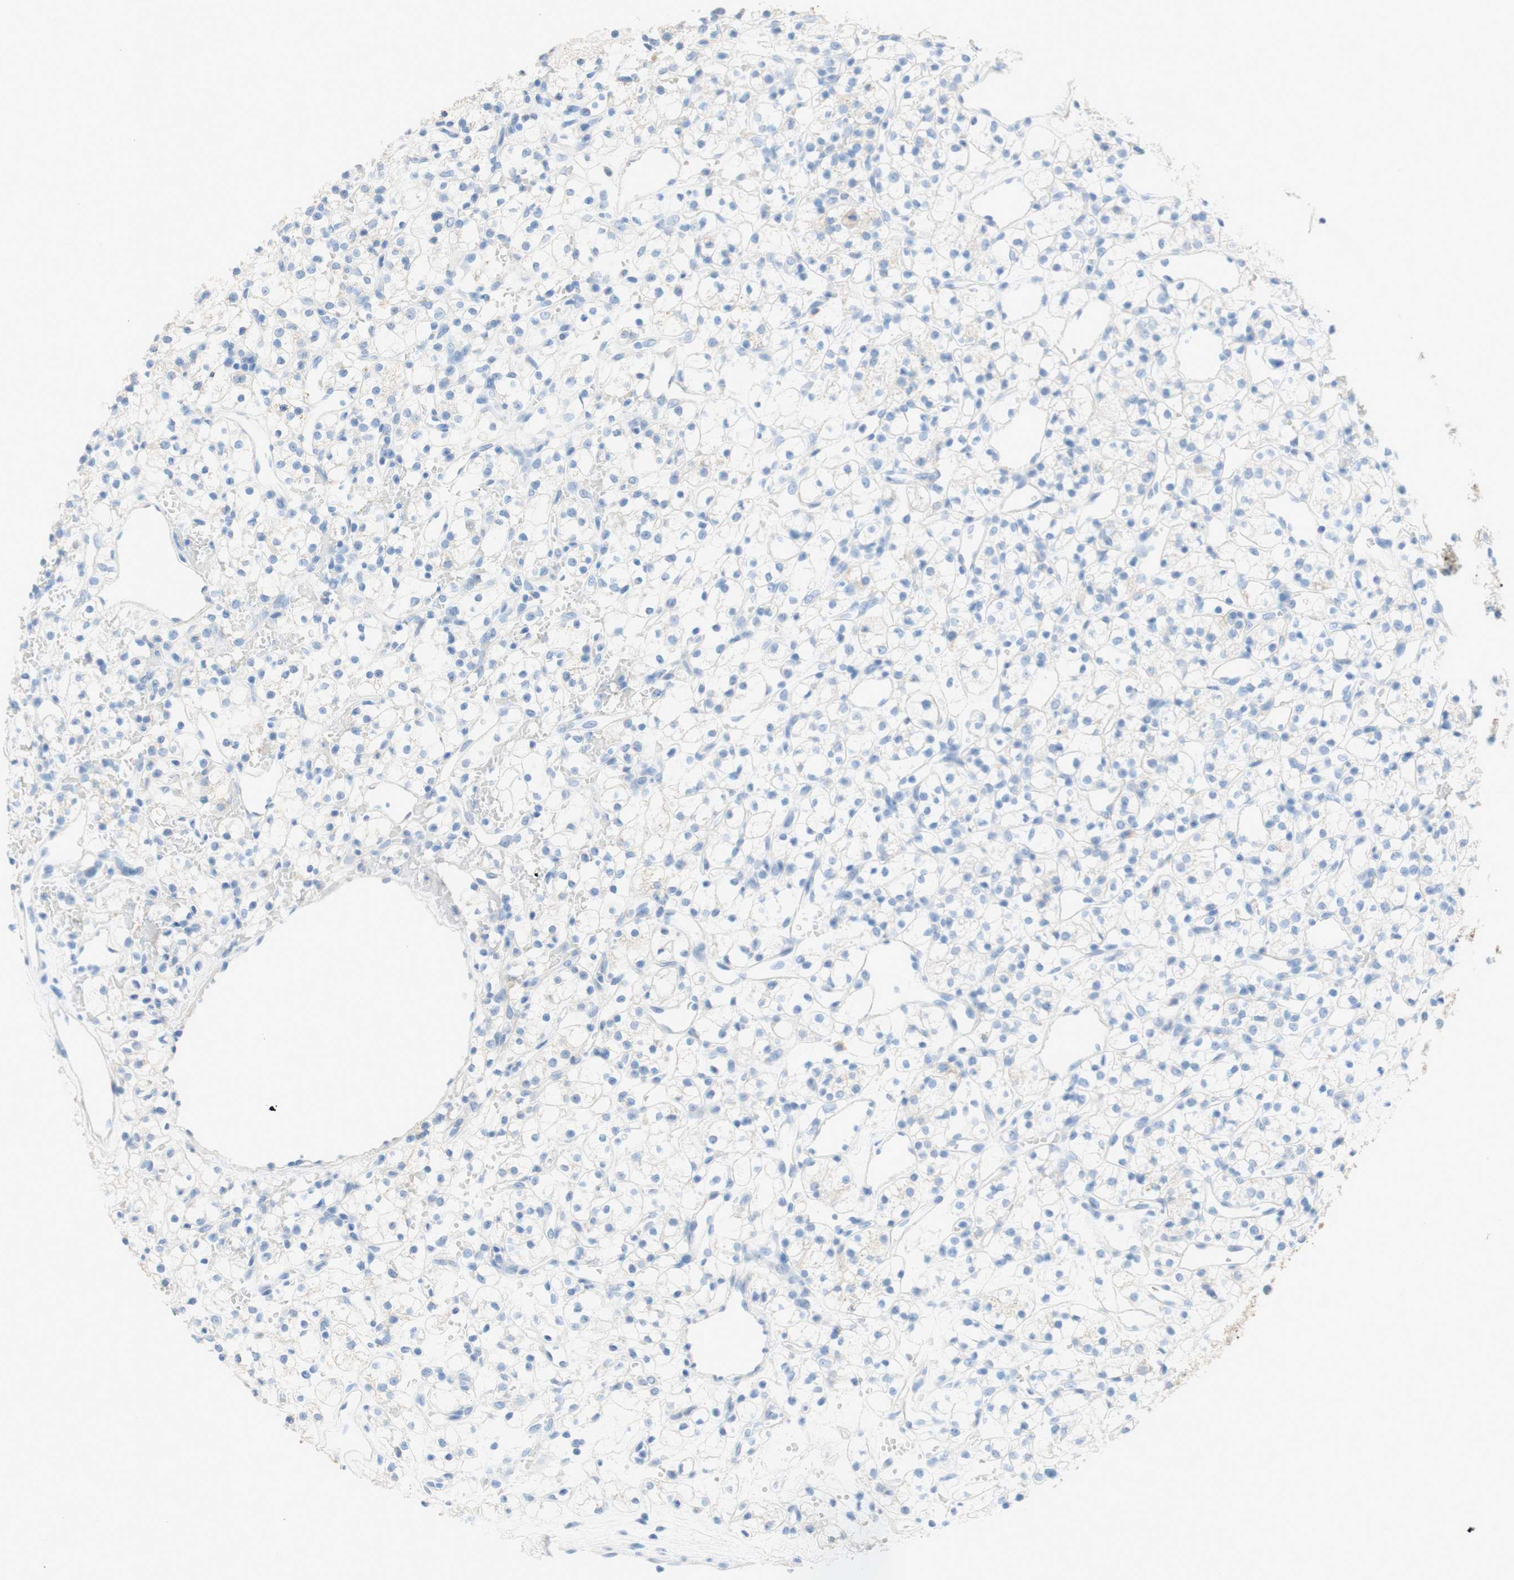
{"staining": {"intensity": "negative", "quantity": "none", "location": "none"}, "tissue": "renal cancer", "cell_type": "Tumor cells", "image_type": "cancer", "snomed": [{"axis": "morphology", "description": "Adenocarcinoma, NOS"}, {"axis": "topography", "description": "Kidney"}], "caption": "A high-resolution micrograph shows immunohistochemistry (IHC) staining of renal adenocarcinoma, which demonstrates no significant expression in tumor cells.", "gene": "POLR2J3", "patient": {"sex": "female", "age": 60}}